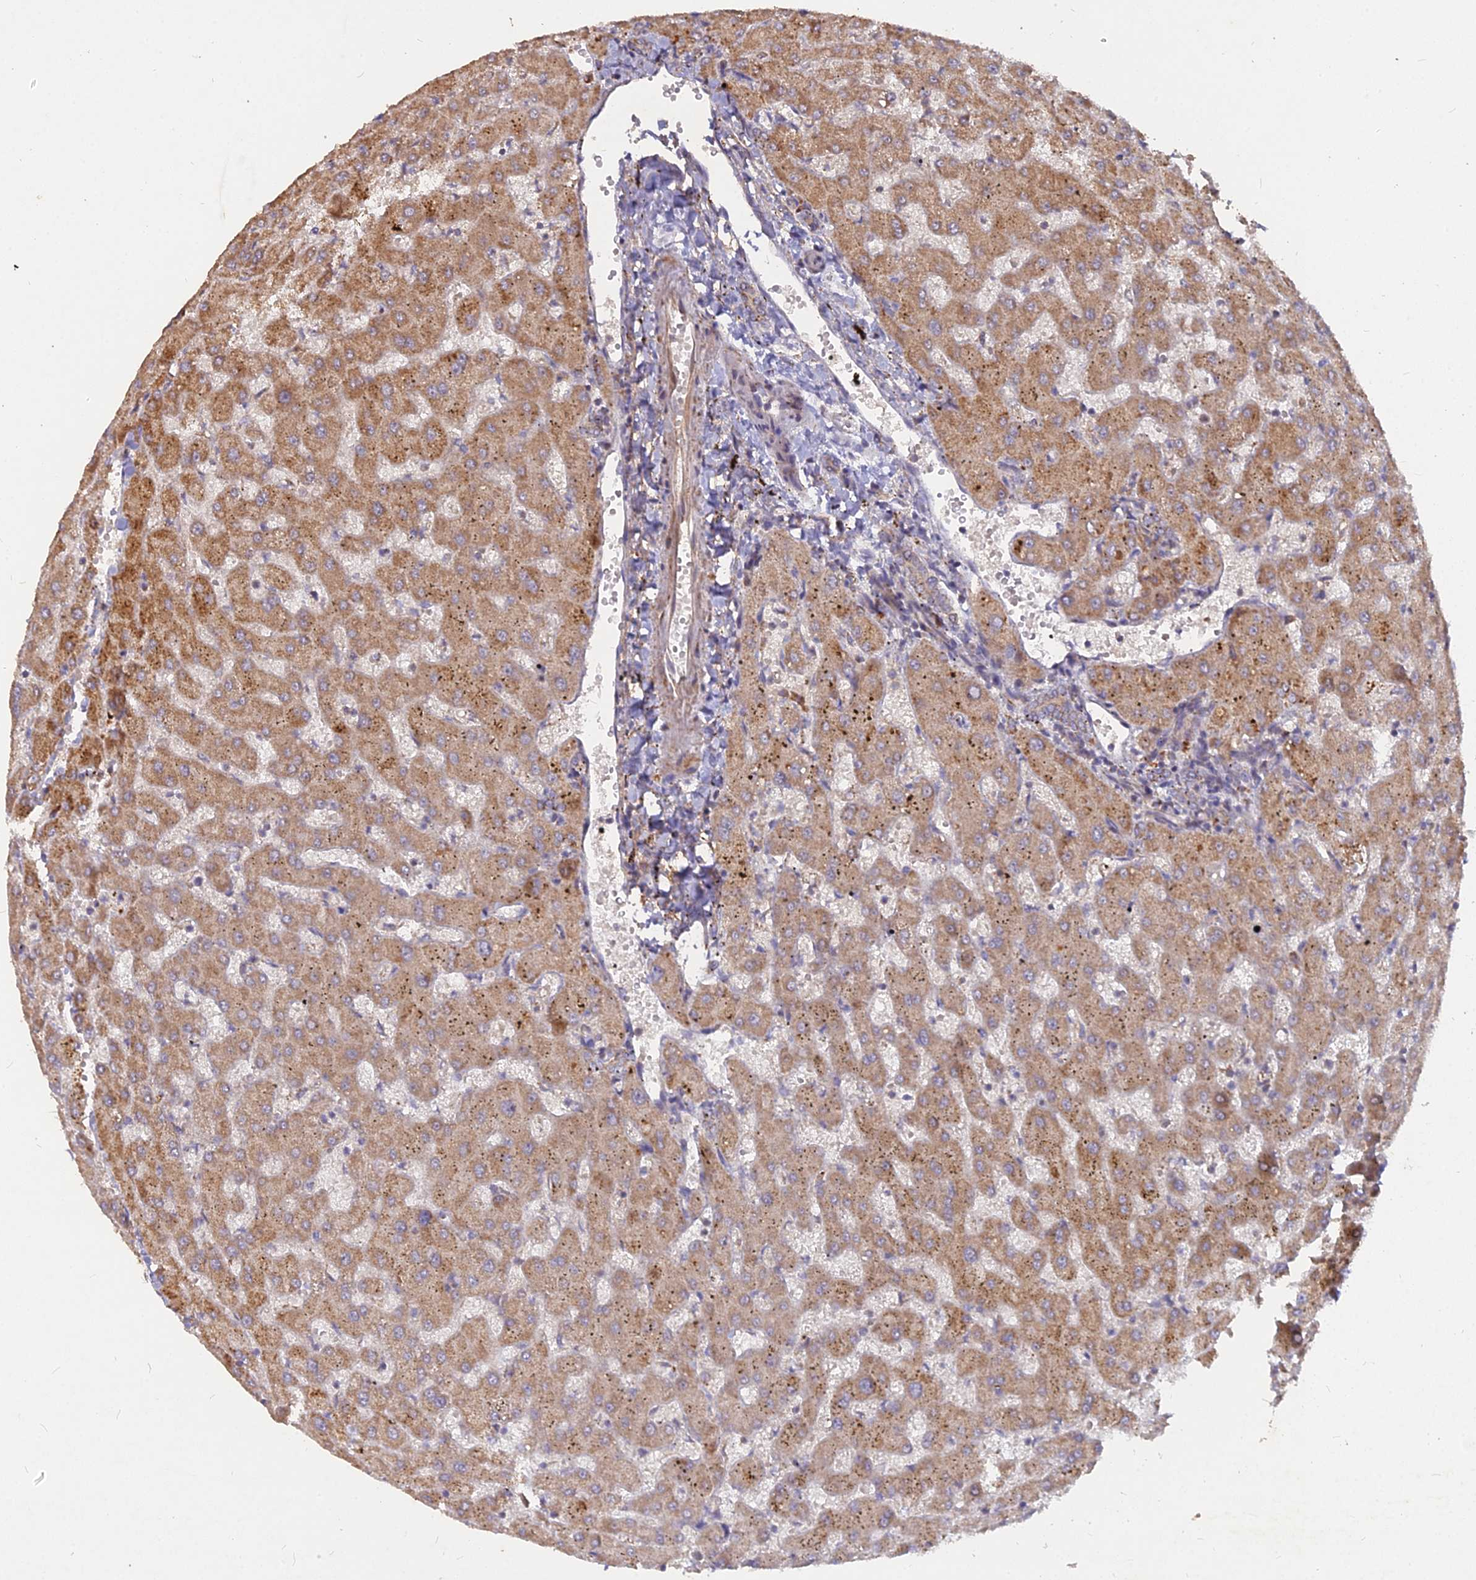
{"staining": {"intensity": "weak", "quantity": ">75%", "location": "cytoplasmic/membranous"}, "tissue": "liver", "cell_type": "Cholangiocytes", "image_type": "normal", "snomed": [{"axis": "morphology", "description": "Normal tissue, NOS"}, {"axis": "topography", "description": "Liver"}], "caption": "Cholangiocytes exhibit low levels of weak cytoplasmic/membranous expression in approximately >75% of cells in normal human liver.", "gene": "COX11", "patient": {"sex": "female", "age": 63}}